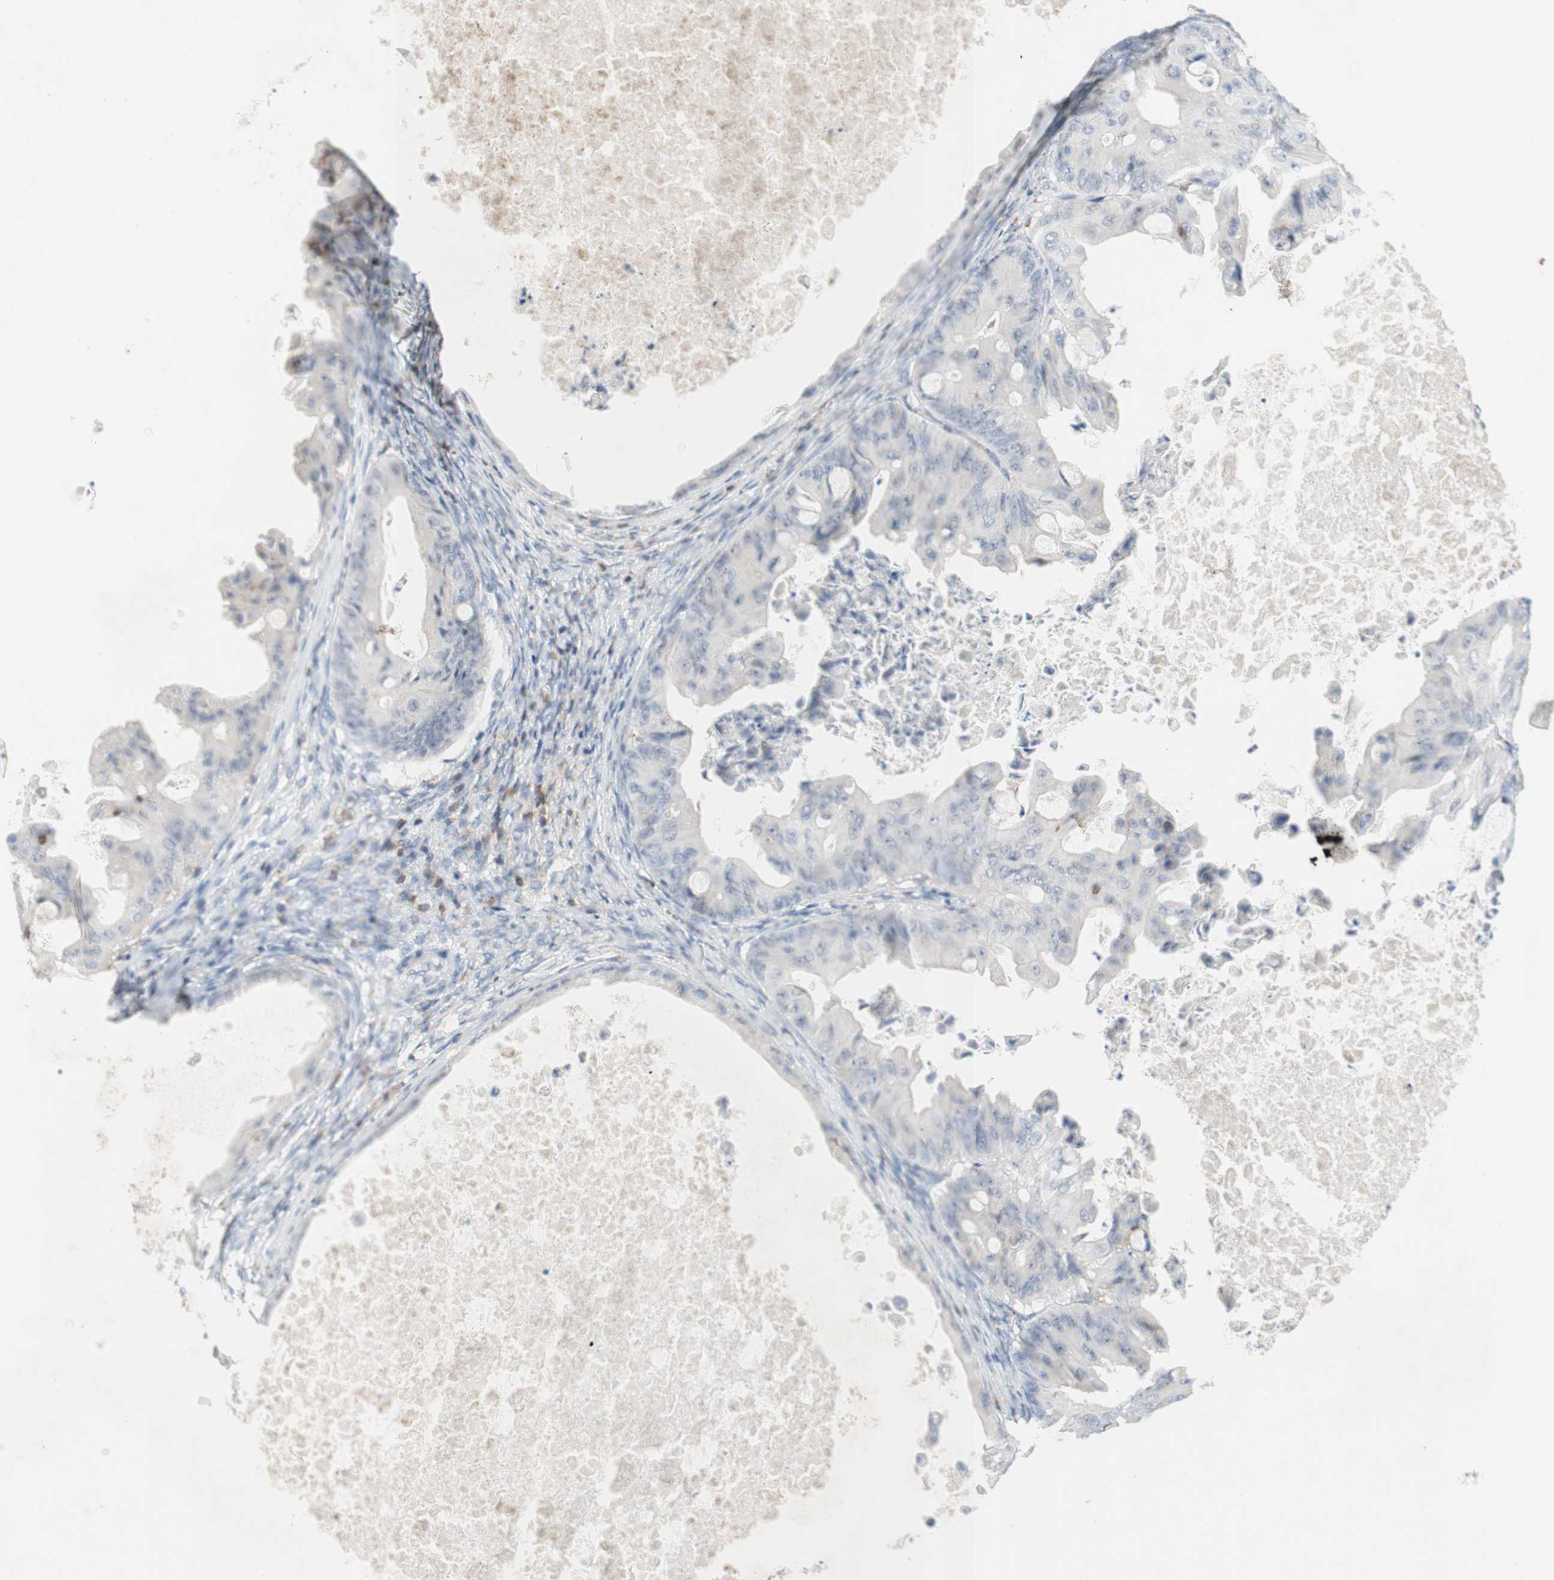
{"staining": {"intensity": "negative", "quantity": "none", "location": "none"}, "tissue": "ovarian cancer", "cell_type": "Tumor cells", "image_type": "cancer", "snomed": [{"axis": "morphology", "description": "Cystadenocarcinoma, mucinous, NOS"}, {"axis": "topography", "description": "Ovary"}], "caption": "IHC of human ovarian mucinous cystadenocarcinoma shows no positivity in tumor cells. (Brightfield microscopy of DAB (3,3'-diaminobenzidine) immunohistochemistry (IHC) at high magnification).", "gene": "SPINK6", "patient": {"sex": "female", "age": 37}}